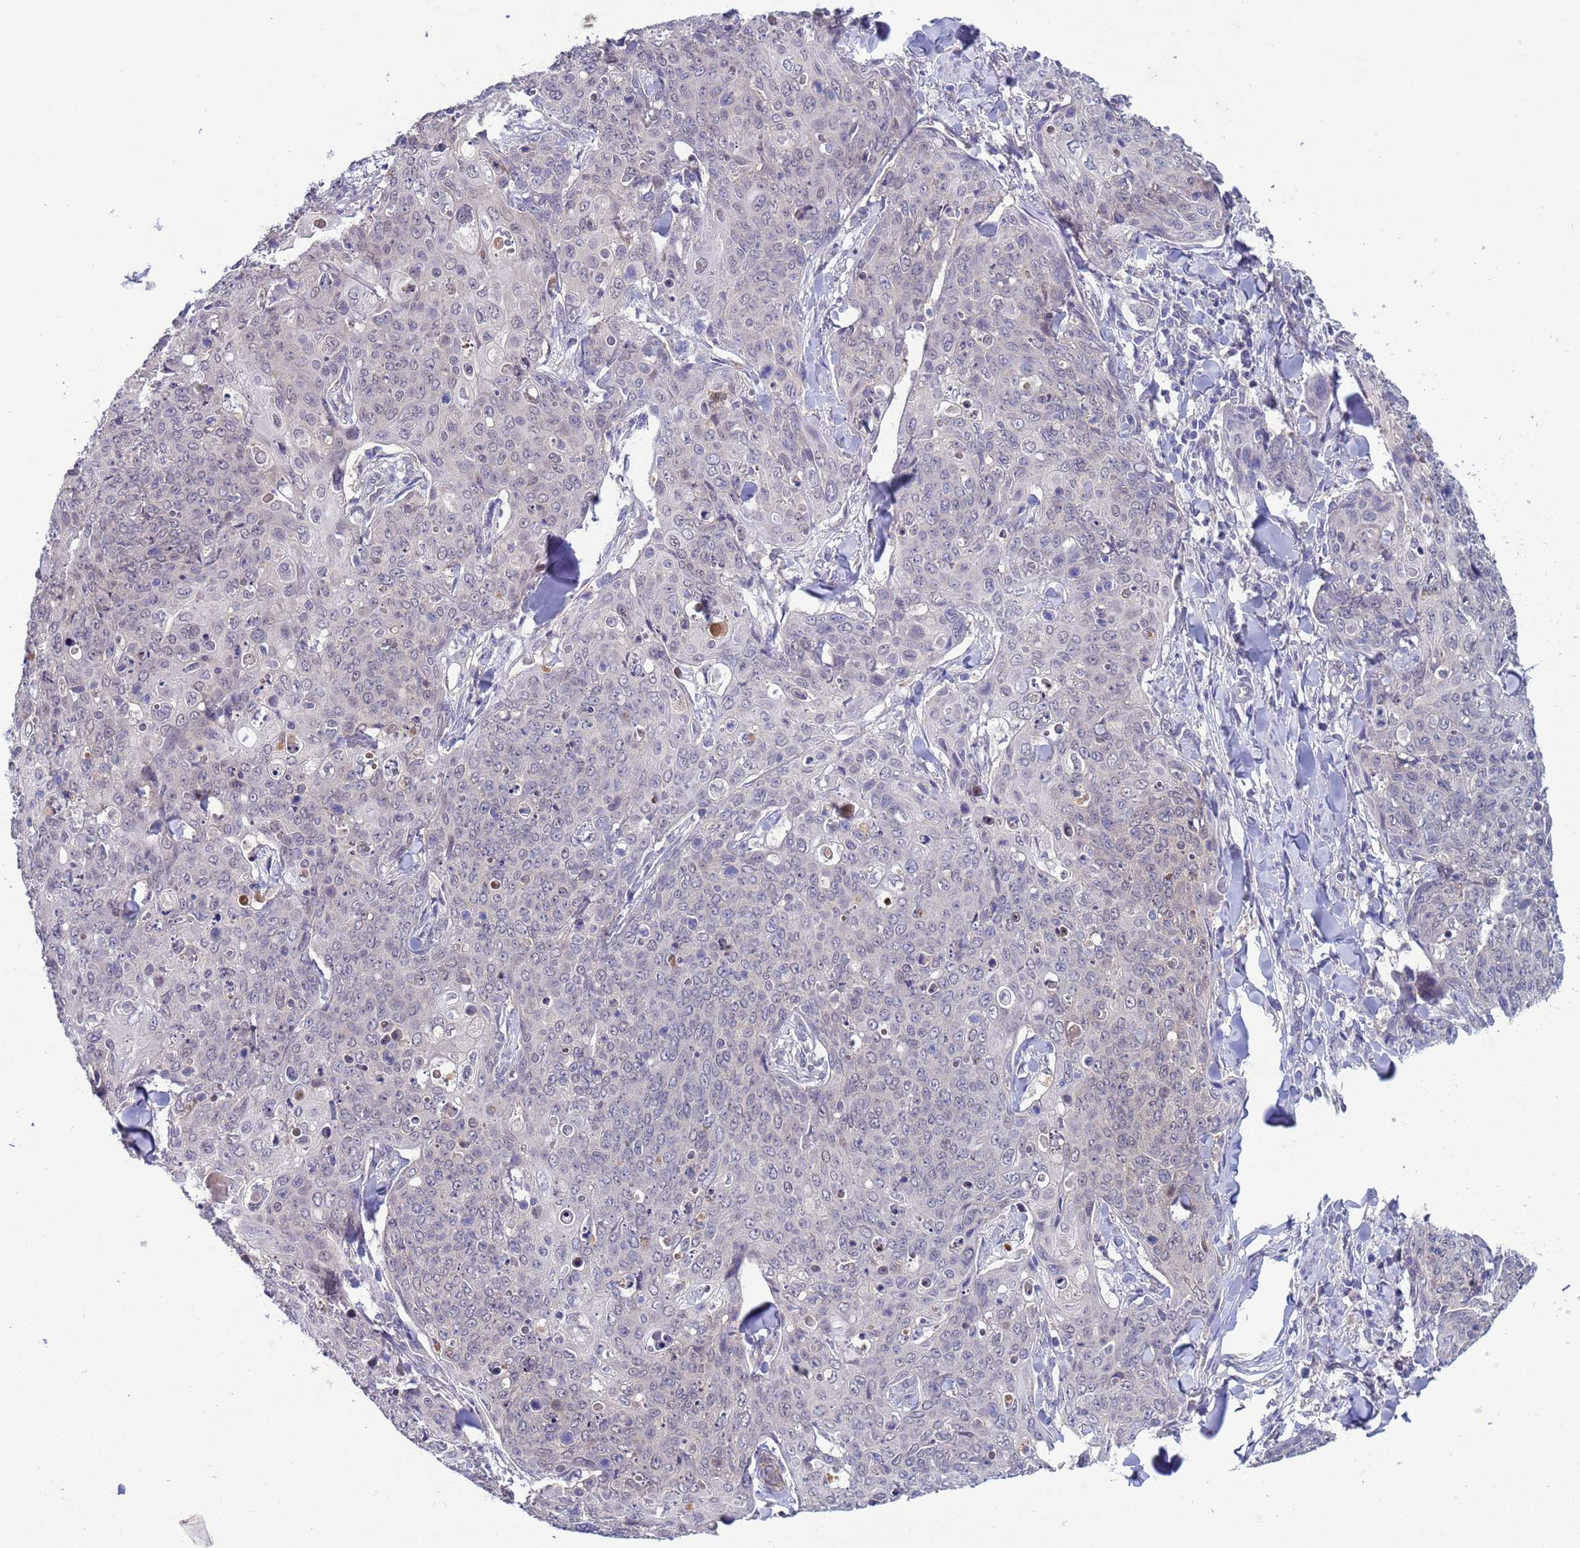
{"staining": {"intensity": "negative", "quantity": "none", "location": "none"}, "tissue": "skin cancer", "cell_type": "Tumor cells", "image_type": "cancer", "snomed": [{"axis": "morphology", "description": "Squamous cell carcinoma, NOS"}, {"axis": "topography", "description": "Skin"}, {"axis": "topography", "description": "Vulva"}], "caption": "A high-resolution micrograph shows immunohistochemistry staining of skin cancer, which shows no significant positivity in tumor cells.", "gene": "TRMT10A", "patient": {"sex": "female", "age": 85}}